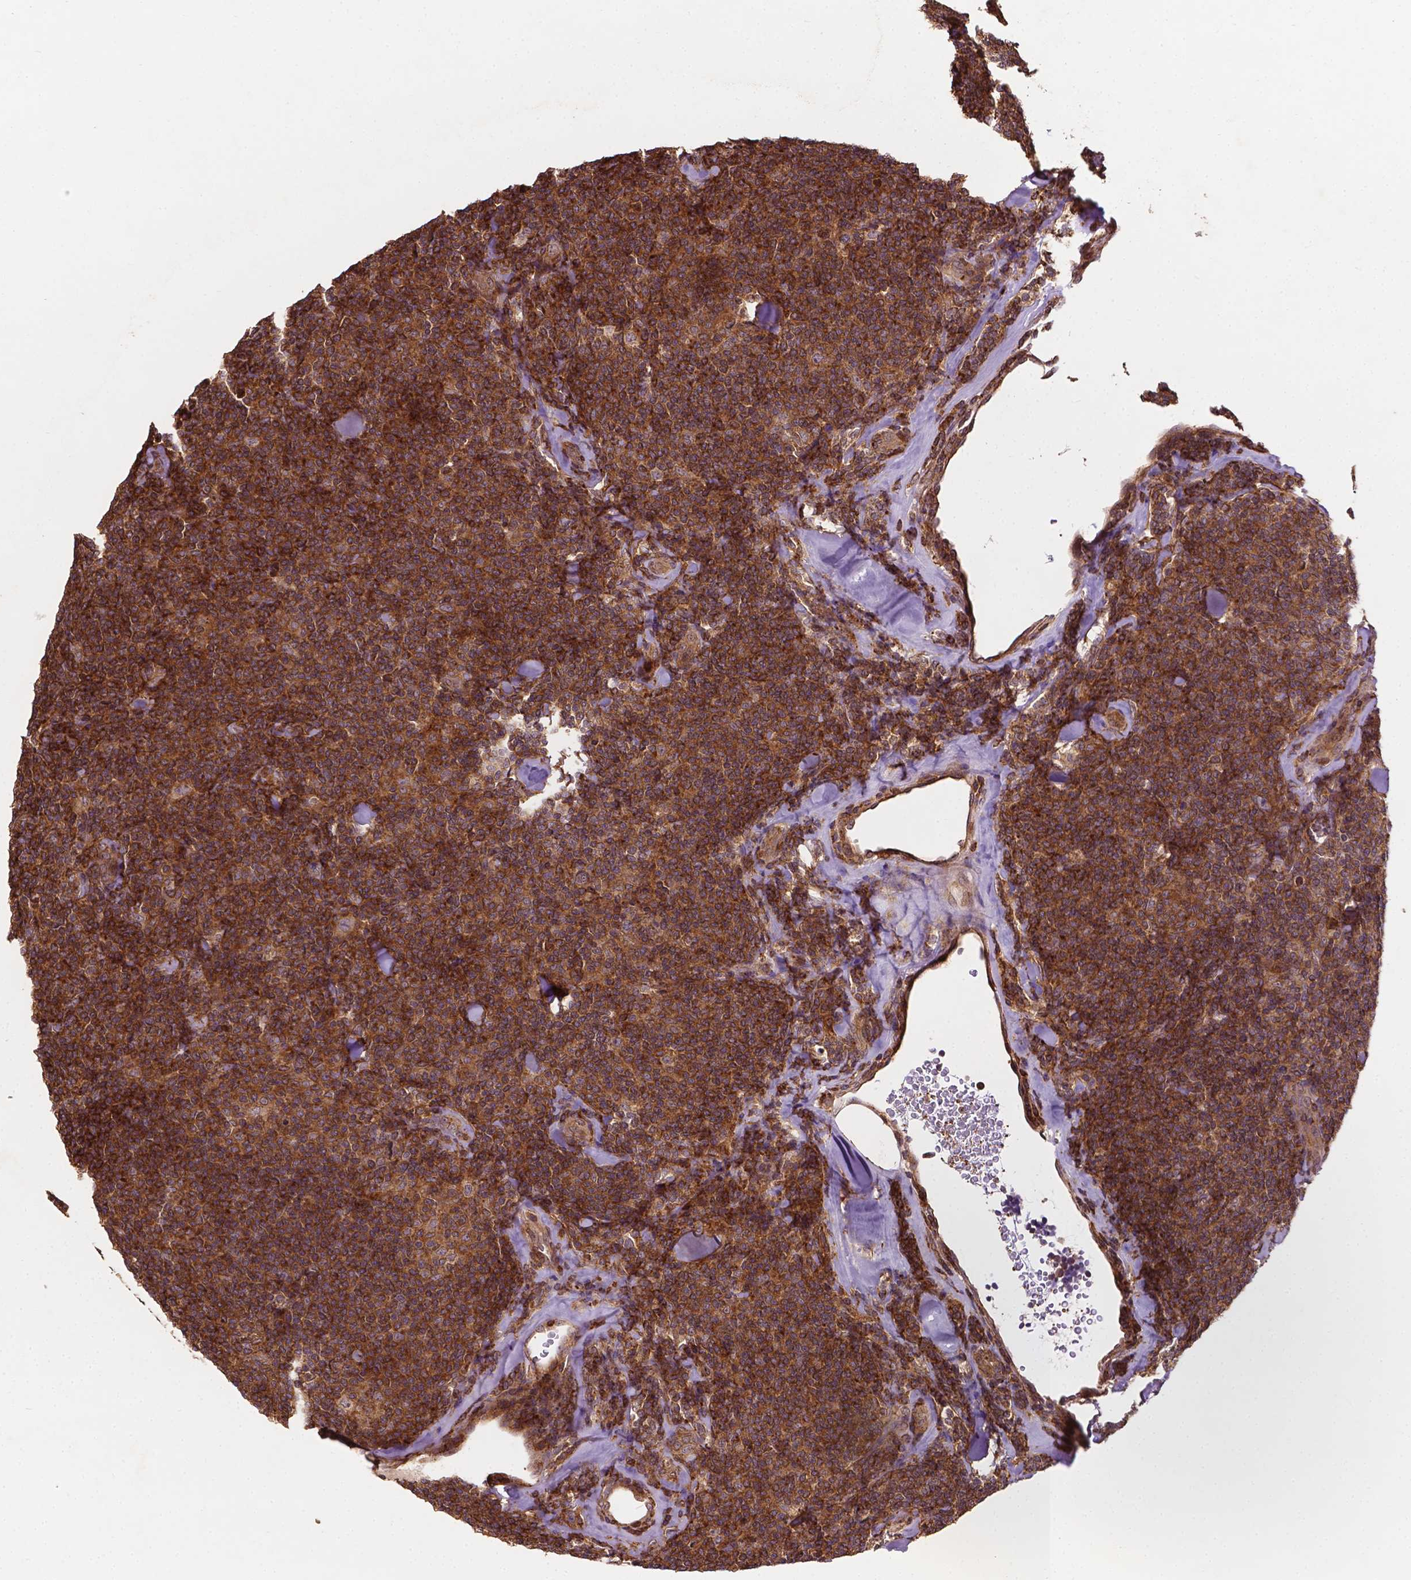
{"staining": {"intensity": "moderate", "quantity": ">75%", "location": "cytoplasmic/membranous"}, "tissue": "lymphoma", "cell_type": "Tumor cells", "image_type": "cancer", "snomed": [{"axis": "morphology", "description": "Malignant lymphoma, non-Hodgkin's type, Low grade"}, {"axis": "topography", "description": "Lymph node"}], "caption": "Immunohistochemistry (IHC) staining of malignant lymphoma, non-Hodgkin's type (low-grade), which reveals medium levels of moderate cytoplasmic/membranous positivity in about >75% of tumor cells indicating moderate cytoplasmic/membranous protein staining. The staining was performed using DAB (3,3'-diaminobenzidine) (brown) for protein detection and nuclei were counterstained in hematoxylin (blue).", "gene": "ZMYND19", "patient": {"sex": "female", "age": 56}}